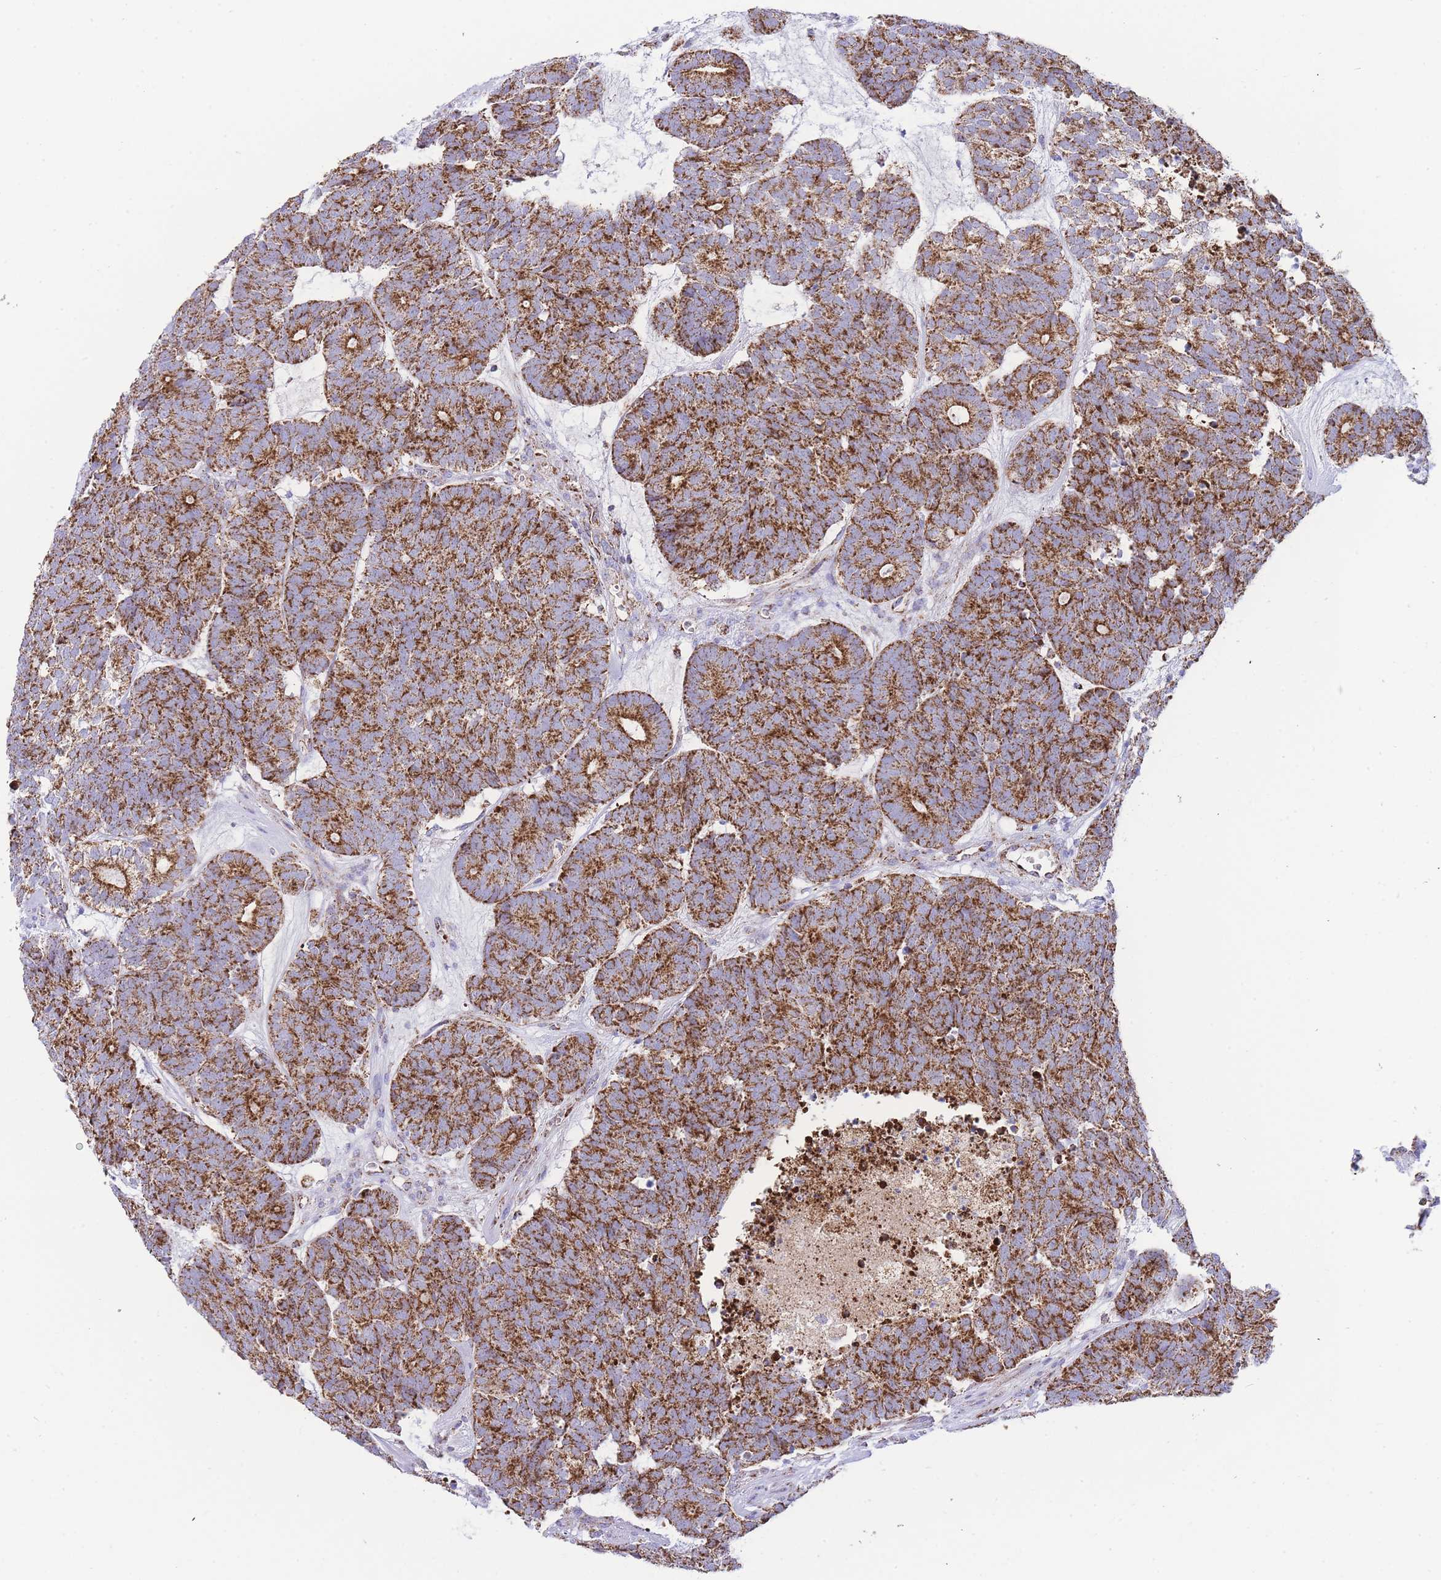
{"staining": {"intensity": "strong", "quantity": ">75%", "location": "cytoplasmic/membranous"}, "tissue": "head and neck cancer", "cell_type": "Tumor cells", "image_type": "cancer", "snomed": [{"axis": "morphology", "description": "Adenocarcinoma, NOS"}, {"axis": "topography", "description": "Head-Neck"}], "caption": "Tumor cells display strong cytoplasmic/membranous staining in about >75% of cells in head and neck cancer.", "gene": "GSTM1", "patient": {"sex": "female", "age": 81}}